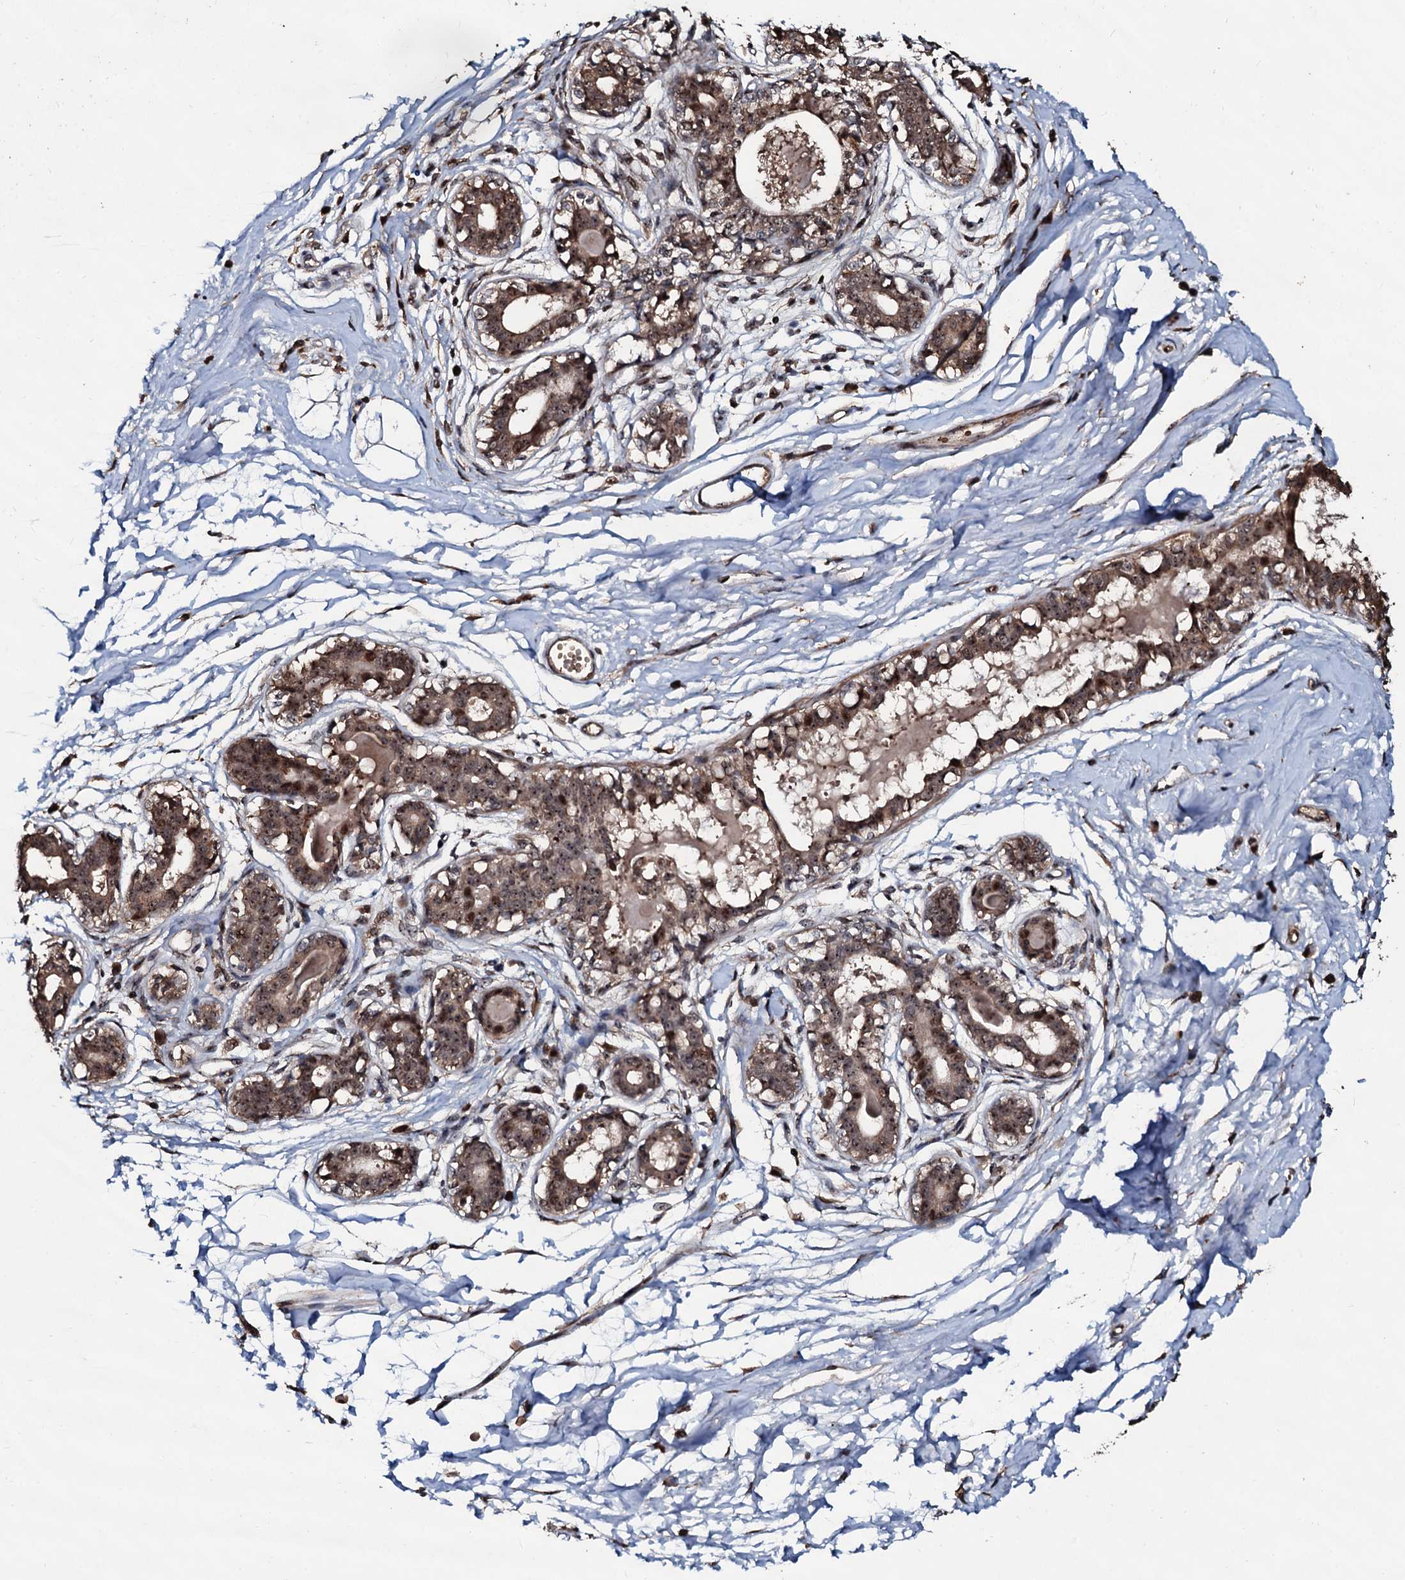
{"staining": {"intensity": "strong", "quantity": ">75%", "location": "cytoplasmic/membranous,nuclear"}, "tissue": "breast", "cell_type": "Adipocytes", "image_type": "normal", "snomed": [{"axis": "morphology", "description": "Normal tissue, NOS"}, {"axis": "topography", "description": "Breast"}], "caption": "Immunohistochemical staining of unremarkable breast exhibits strong cytoplasmic/membranous,nuclear protein staining in about >75% of adipocytes. (DAB IHC with brightfield microscopy, high magnification).", "gene": "SUPT7L", "patient": {"sex": "female", "age": 45}}